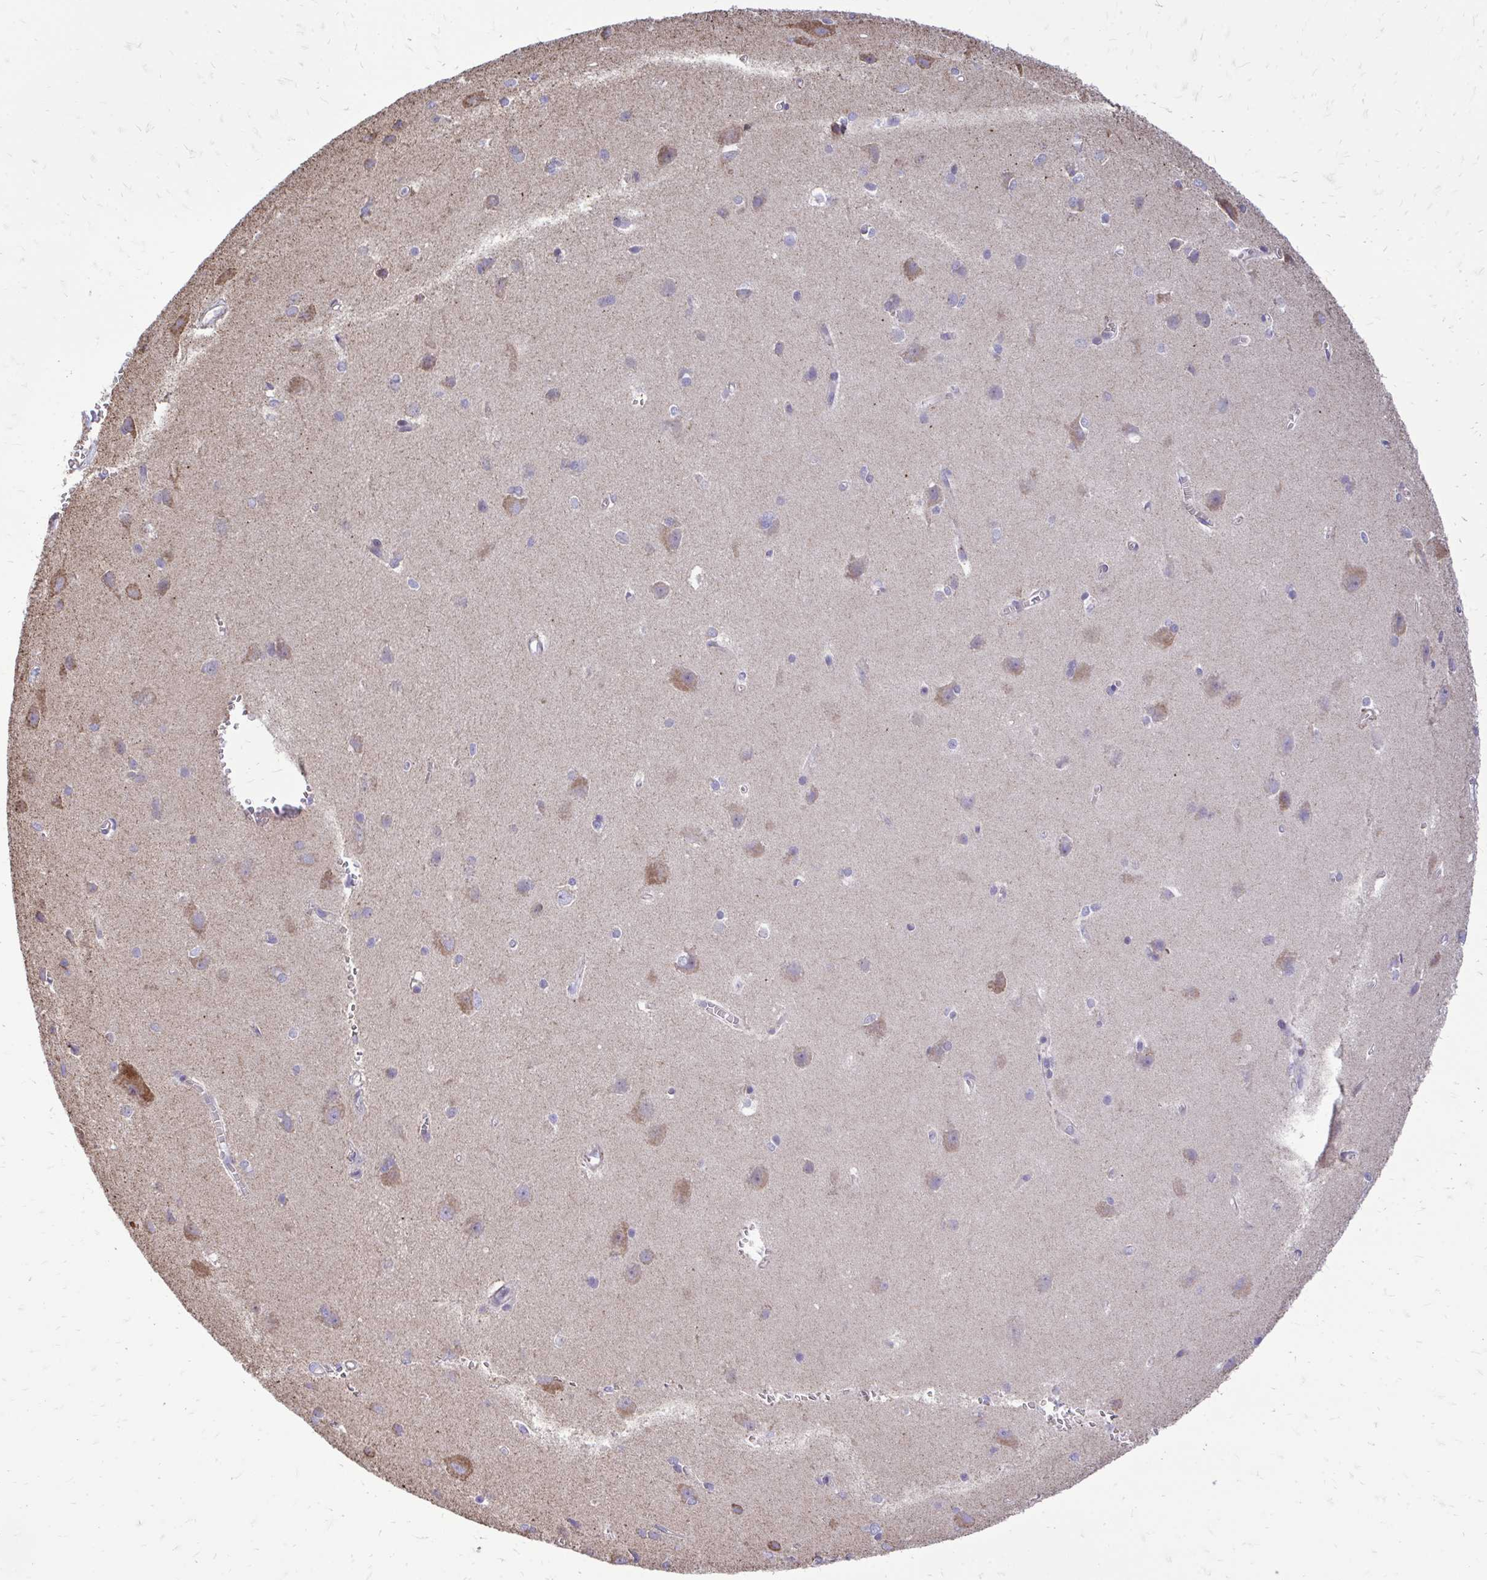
{"staining": {"intensity": "negative", "quantity": "none", "location": "none"}, "tissue": "cerebral cortex", "cell_type": "Endothelial cells", "image_type": "normal", "snomed": [{"axis": "morphology", "description": "Normal tissue, NOS"}, {"axis": "topography", "description": "Cerebral cortex"}], "caption": "A high-resolution micrograph shows immunohistochemistry (IHC) staining of normal cerebral cortex, which exhibits no significant positivity in endothelial cells. (IHC, brightfield microscopy, high magnification).", "gene": "ATP13A2", "patient": {"sex": "male", "age": 37}}